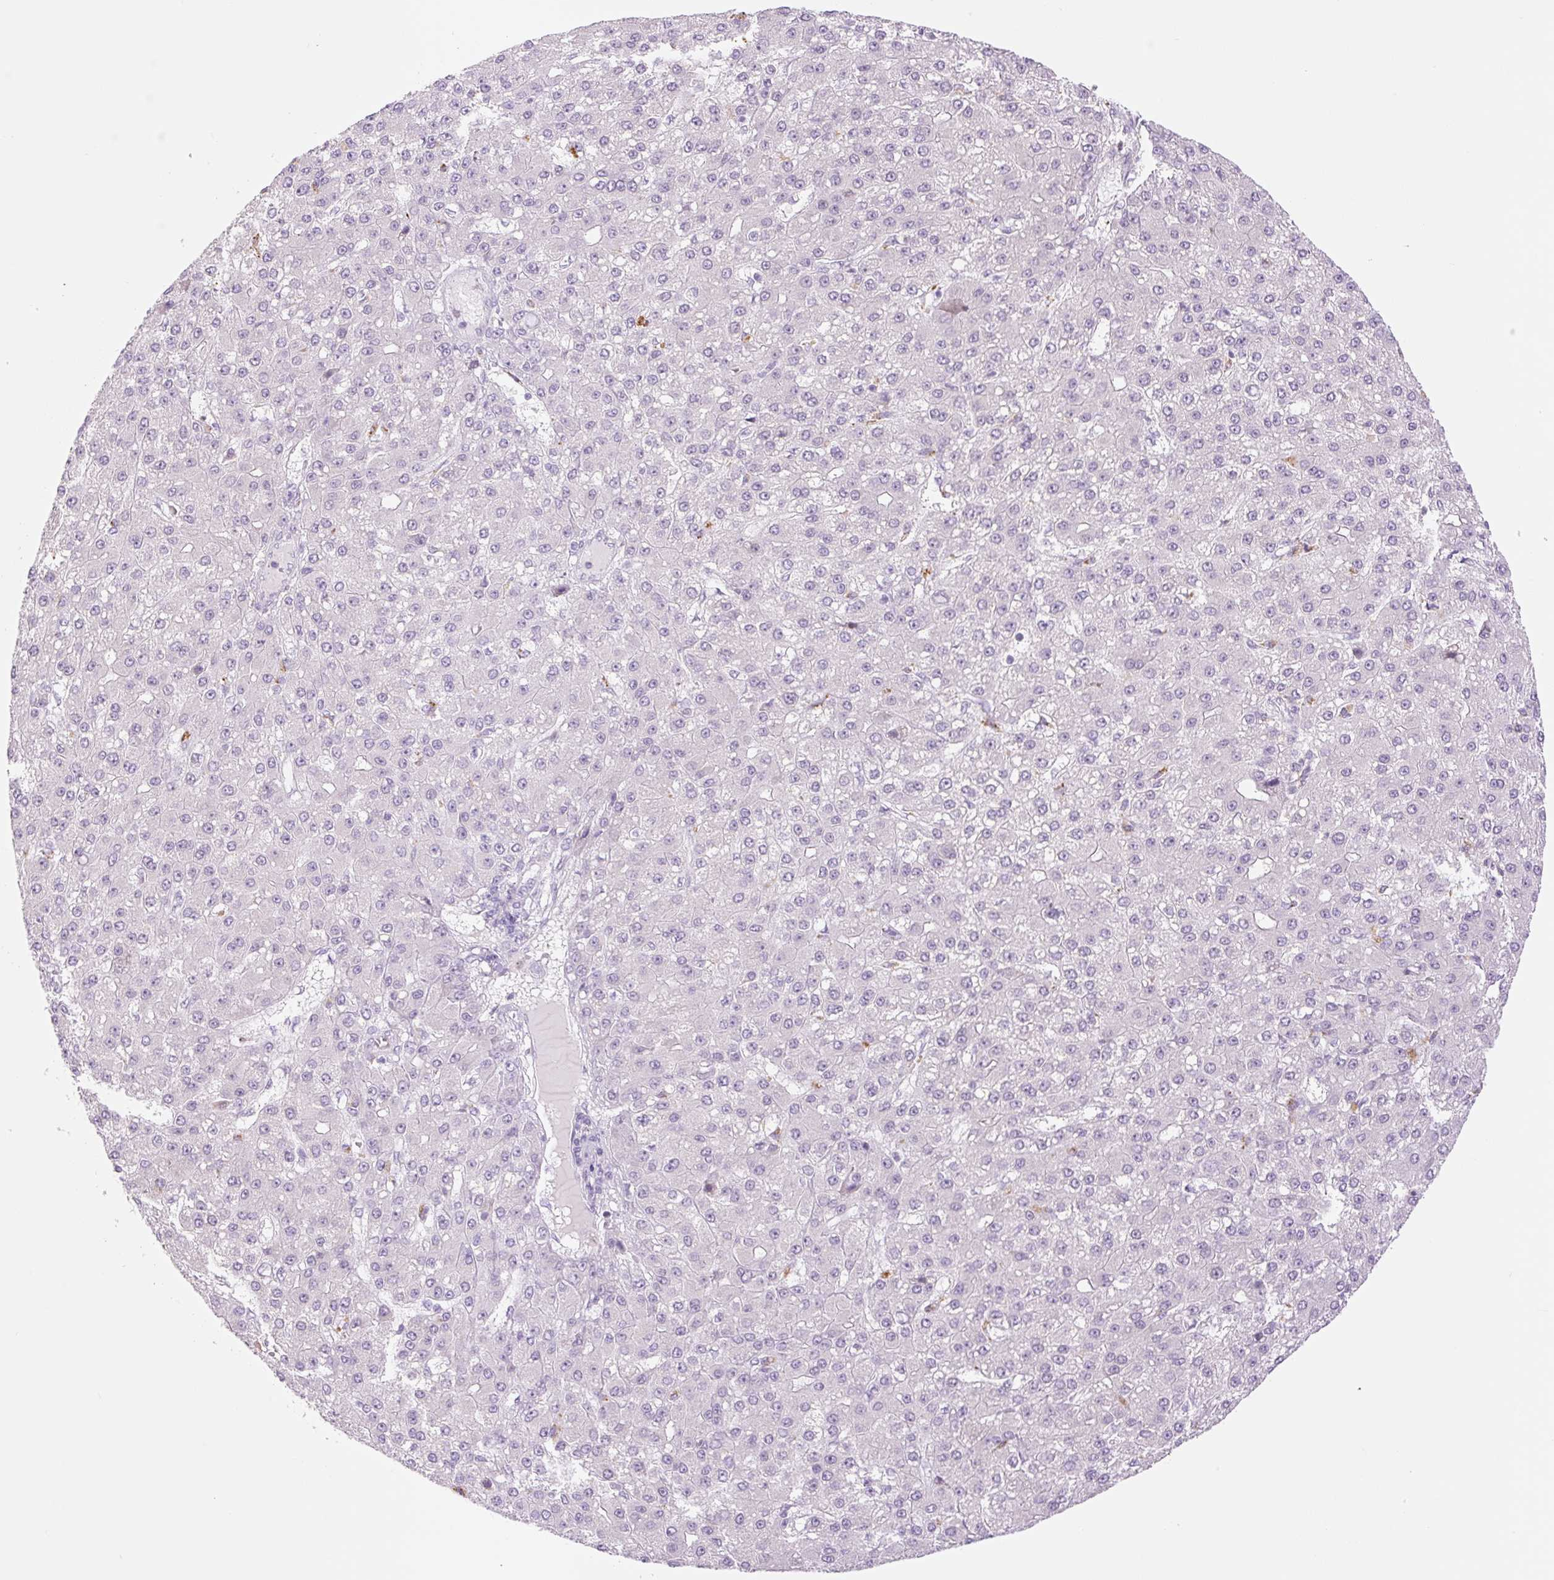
{"staining": {"intensity": "negative", "quantity": "none", "location": "none"}, "tissue": "liver cancer", "cell_type": "Tumor cells", "image_type": "cancer", "snomed": [{"axis": "morphology", "description": "Carcinoma, Hepatocellular, NOS"}, {"axis": "topography", "description": "Liver"}], "caption": "There is no significant expression in tumor cells of liver cancer (hepatocellular carcinoma).", "gene": "SPRYD4", "patient": {"sex": "male", "age": 67}}